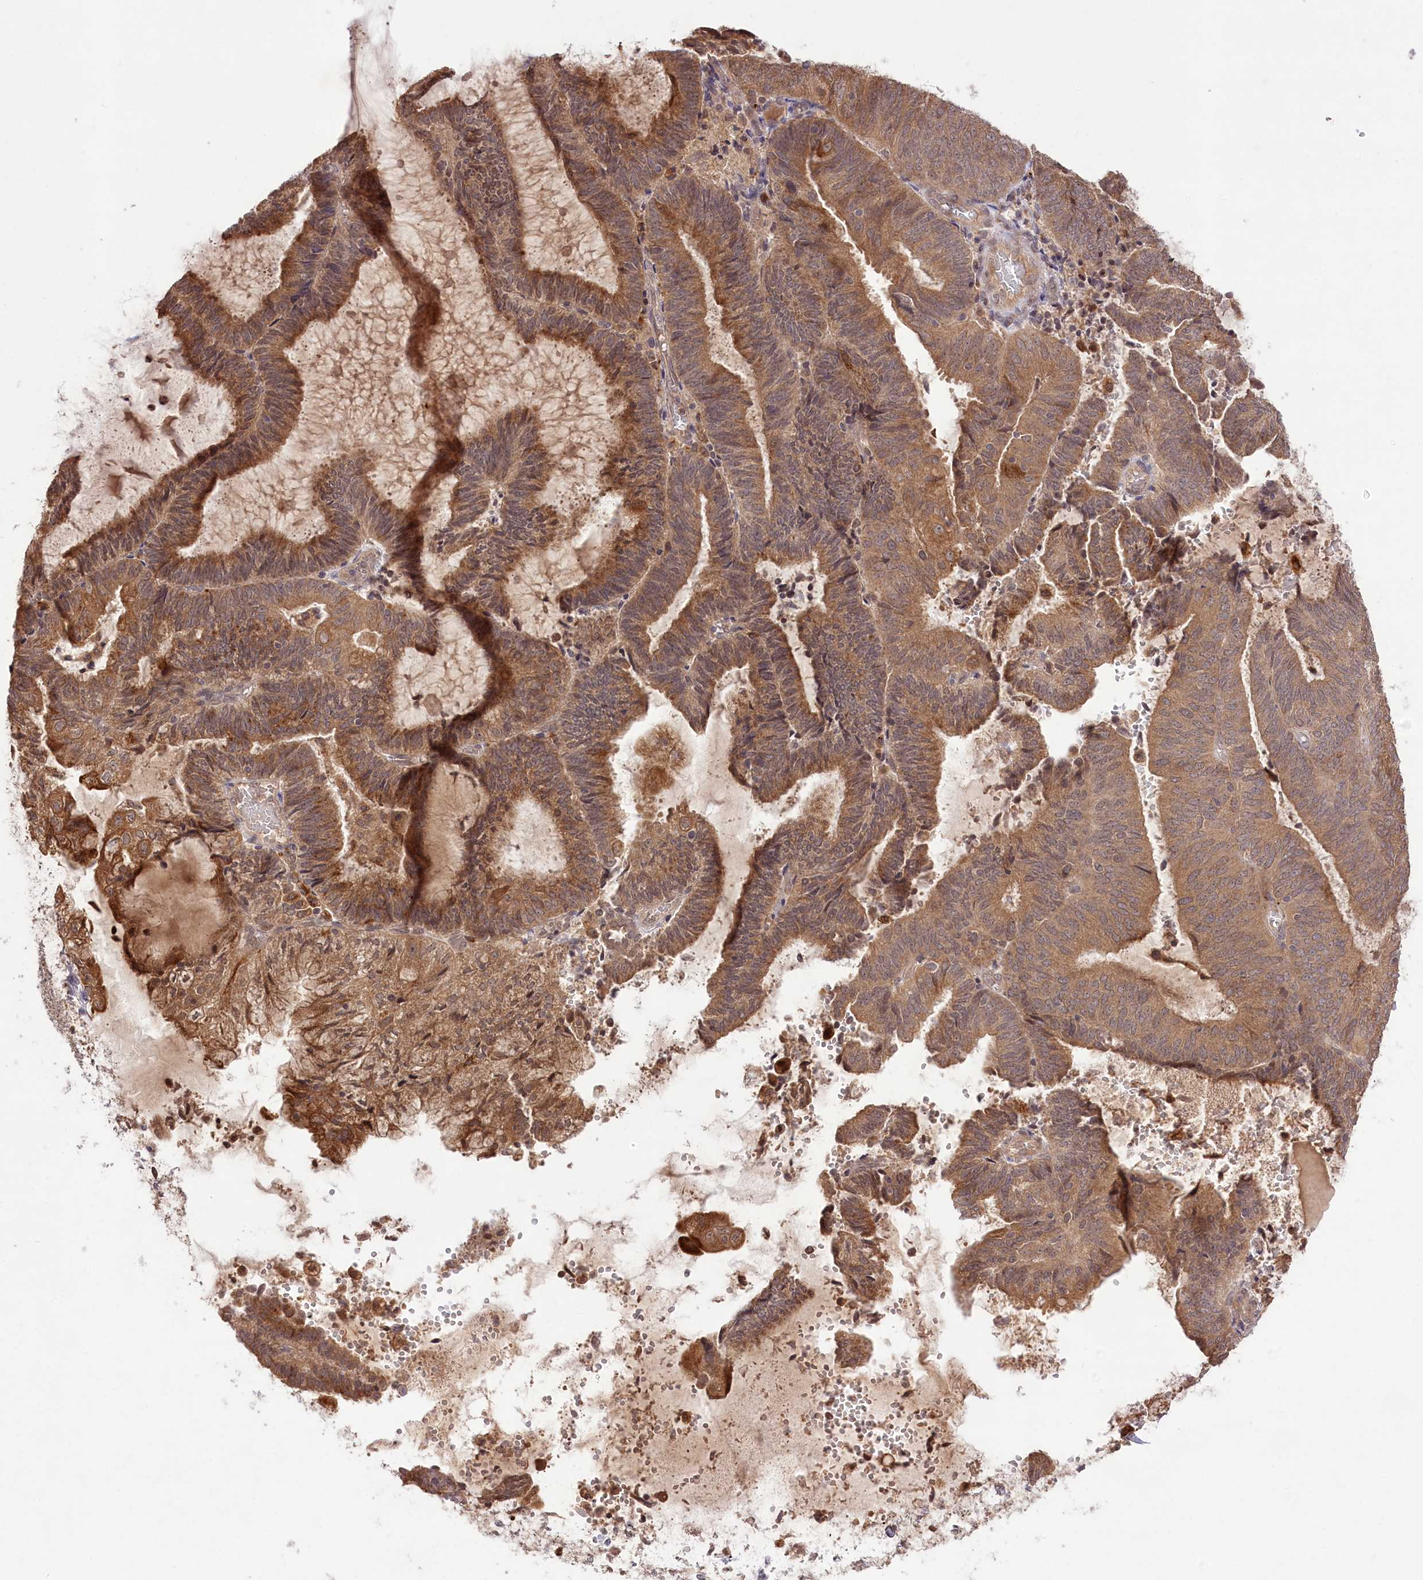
{"staining": {"intensity": "moderate", "quantity": ">75%", "location": "cytoplasmic/membranous"}, "tissue": "endometrial cancer", "cell_type": "Tumor cells", "image_type": "cancer", "snomed": [{"axis": "morphology", "description": "Adenocarcinoma, NOS"}, {"axis": "topography", "description": "Endometrium"}], "caption": "Immunohistochemical staining of human endometrial adenocarcinoma demonstrates moderate cytoplasmic/membranous protein staining in approximately >75% of tumor cells. (DAB (3,3'-diaminobenzidine) IHC, brown staining for protein, blue staining for nuclei).", "gene": "HELT", "patient": {"sex": "female", "age": 81}}